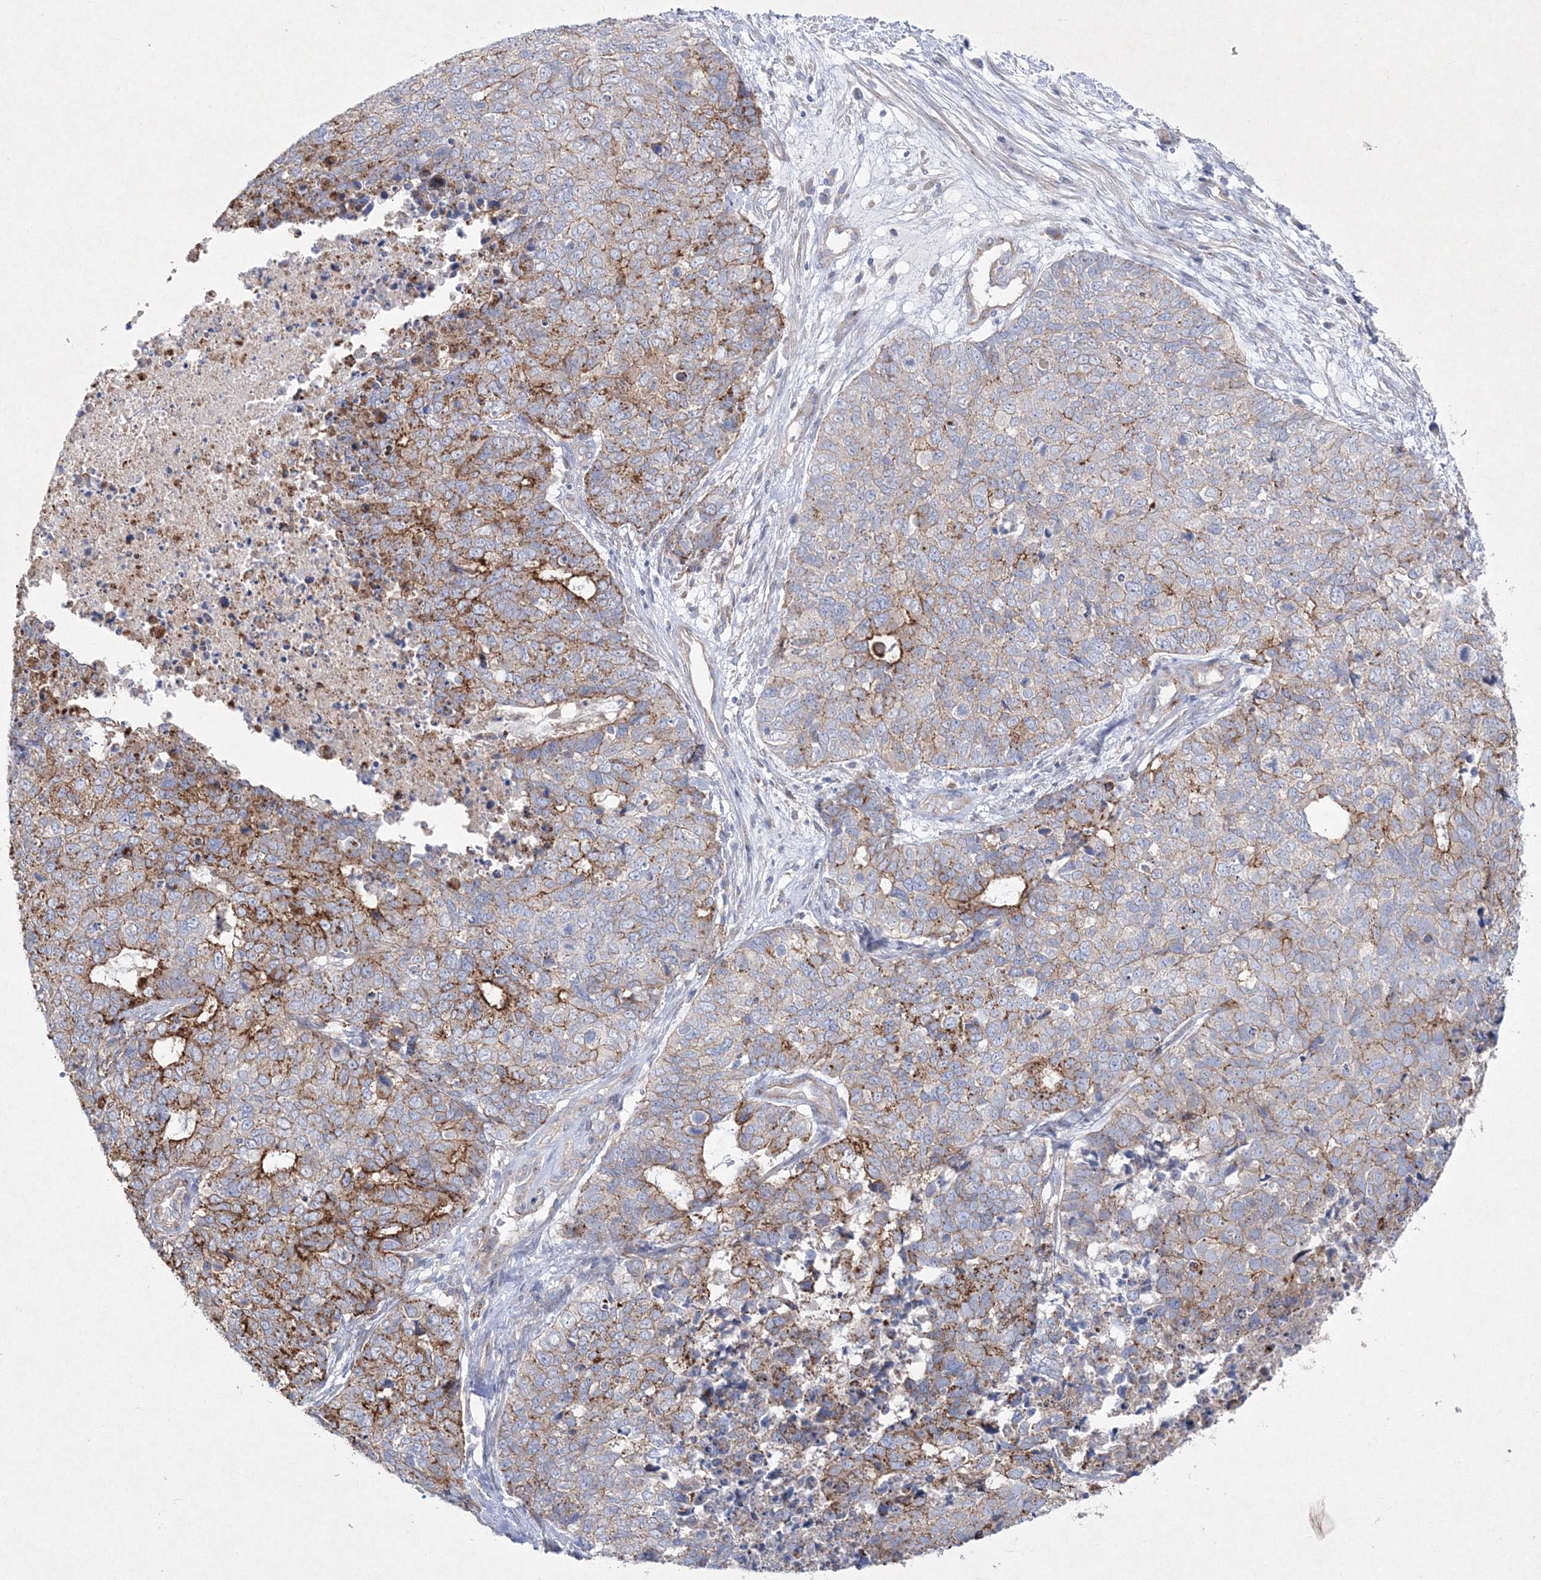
{"staining": {"intensity": "moderate", "quantity": "25%-75%", "location": "cytoplasmic/membranous"}, "tissue": "cervical cancer", "cell_type": "Tumor cells", "image_type": "cancer", "snomed": [{"axis": "morphology", "description": "Squamous cell carcinoma, NOS"}, {"axis": "topography", "description": "Cervix"}], "caption": "Immunohistochemistry (IHC) of cervical cancer (squamous cell carcinoma) demonstrates medium levels of moderate cytoplasmic/membranous positivity in about 25%-75% of tumor cells.", "gene": "NAA40", "patient": {"sex": "female", "age": 63}}